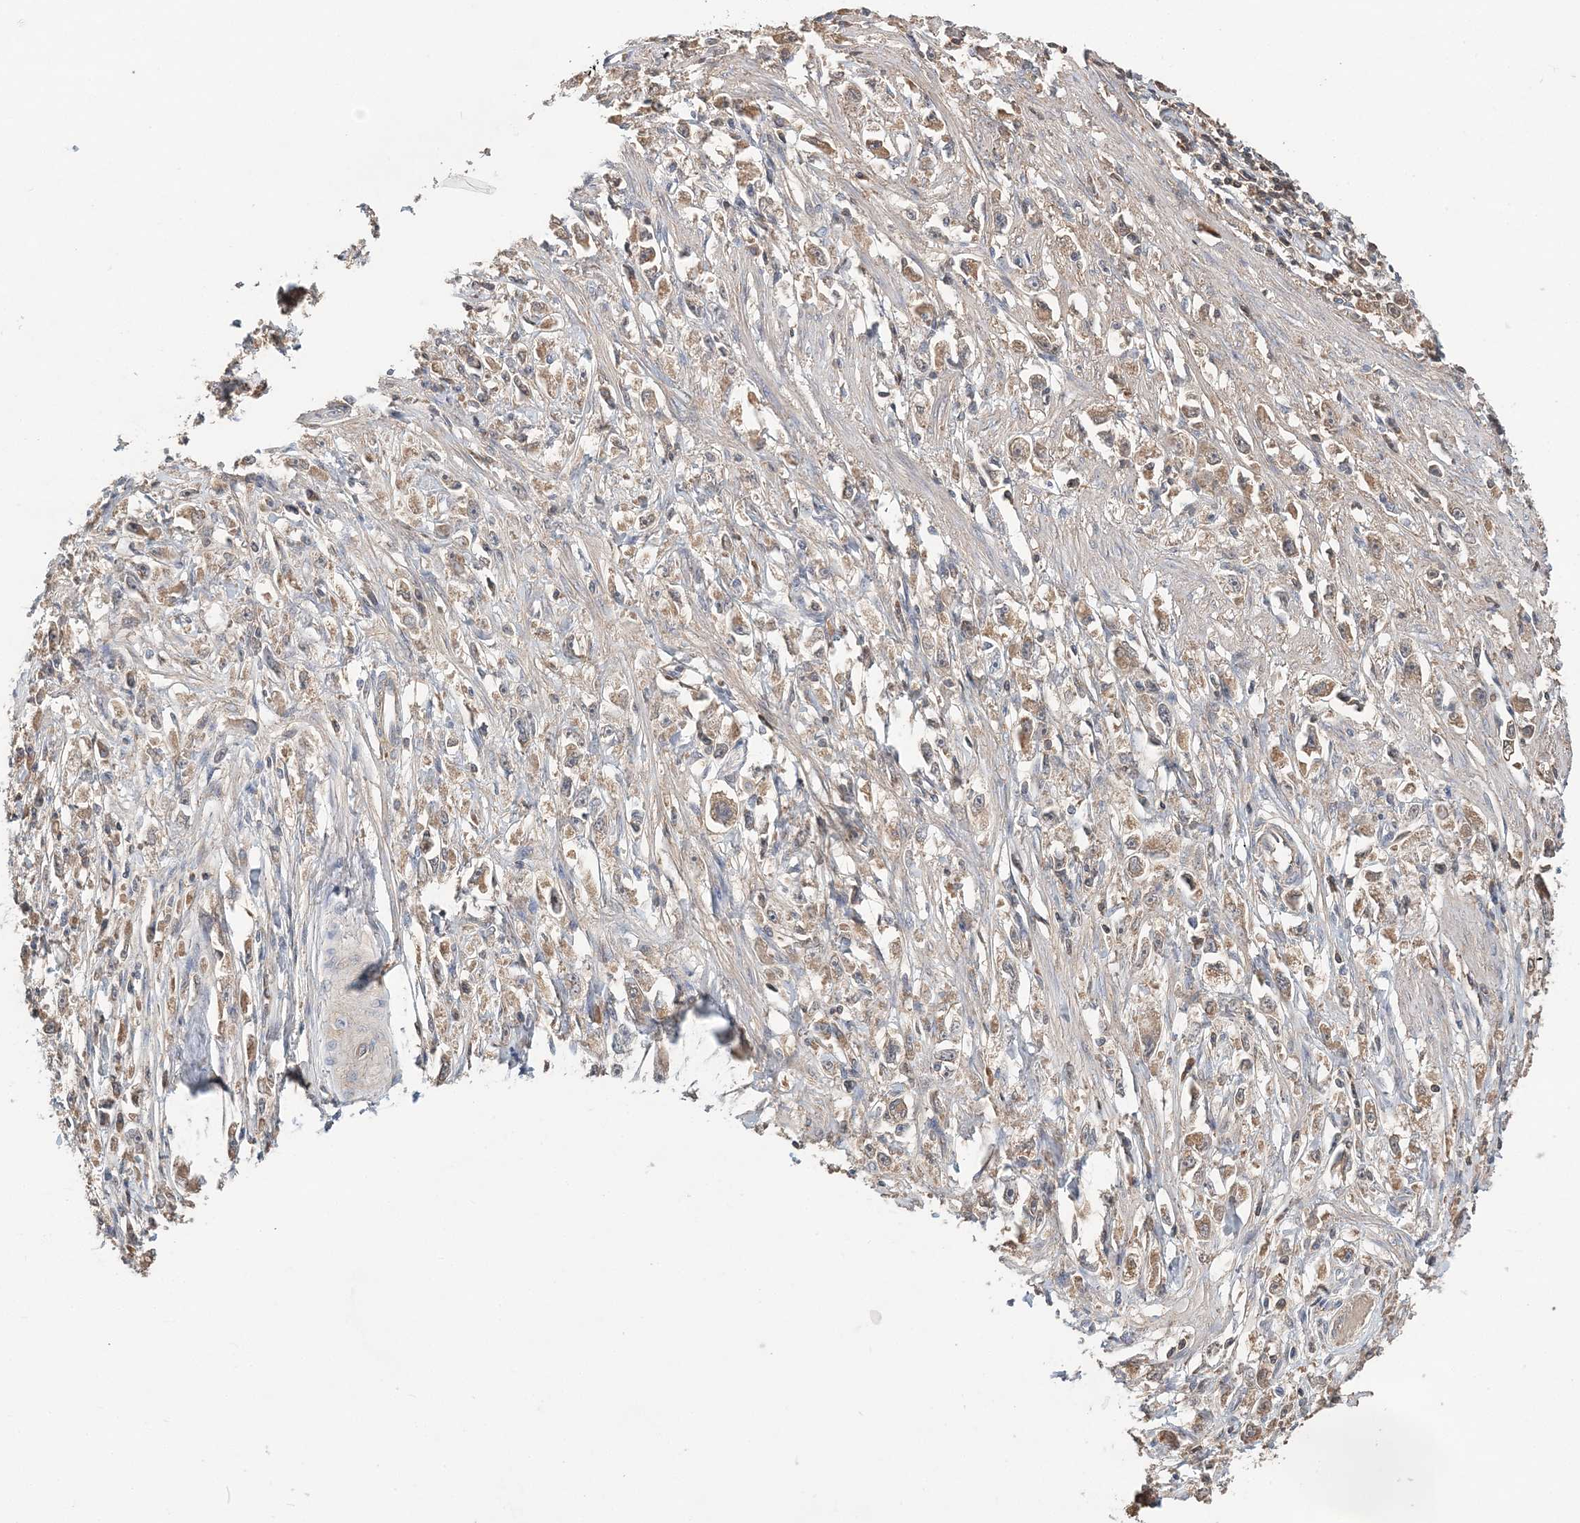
{"staining": {"intensity": "moderate", "quantity": "25%-75%", "location": "cytoplasmic/membranous"}, "tissue": "stomach cancer", "cell_type": "Tumor cells", "image_type": "cancer", "snomed": [{"axis": "morphology", "description": "Adenocarcinoma, NOS"}, {"axis": "topography", "description": "Stomach"}], "caption": "Stomach cancer (adenocarcinoma) stained with immunohistochemistry (IHC) reveals moderate cytoplasmic/membranous expression in approximately 25%-75% of tumor cells.", "gene": "SYCP3", "patient": {"sex": "female", "age": 59}}